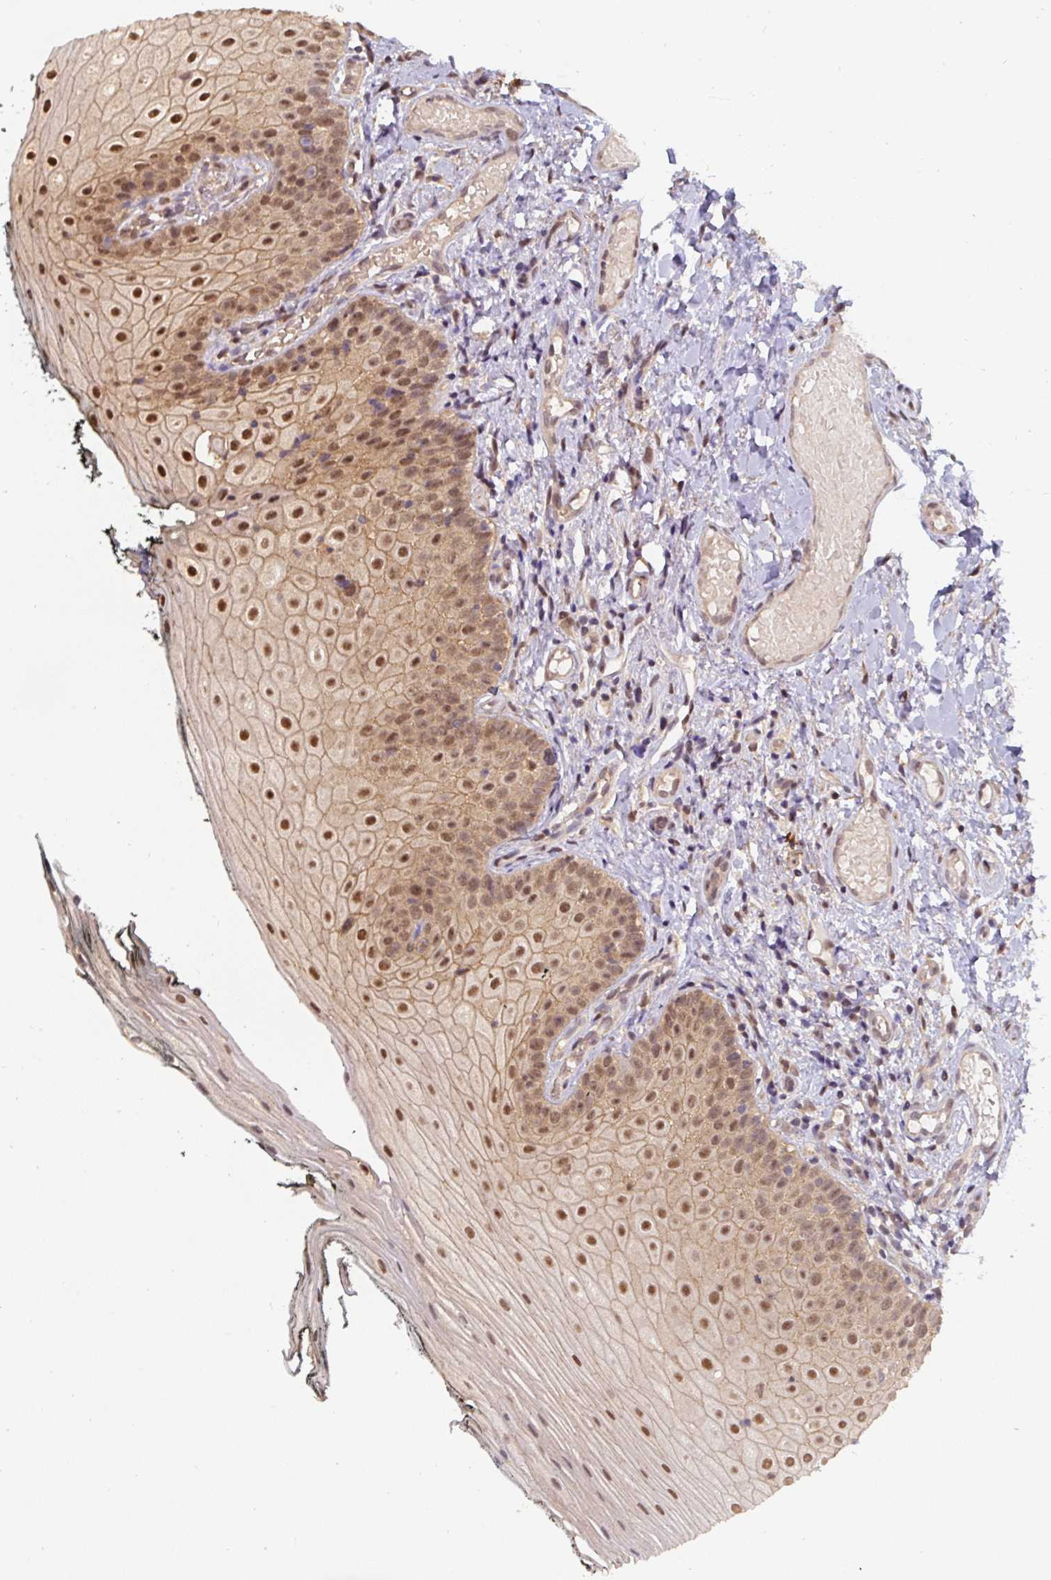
{"staining": {"intensity": "moderate", "quantity": ">75%", "location": "cytoplasmic/membranous,nuclear"}, "tissue": "oral mucosa", "cell_type": "Squamous epithelial cells", "image_type": "normal", "snomed": [{"axis": "morphology", "description": "Normal tissue, NOS"}, {"axis": "topography", "description": "Oral tissue"}], "caption": "Protein positivity by IHC displays moderate cytoplasmic/membranous,nuclear positivity in about >75% of squamous epithelial cells in normal oral mucosa. The staining is performed using DAB brown chromogen to label protein expression. The nuclei are counter-stained blue using hematoxylin.", "gene": "ST13", "patient": {"sex": "male", "age": 75}}